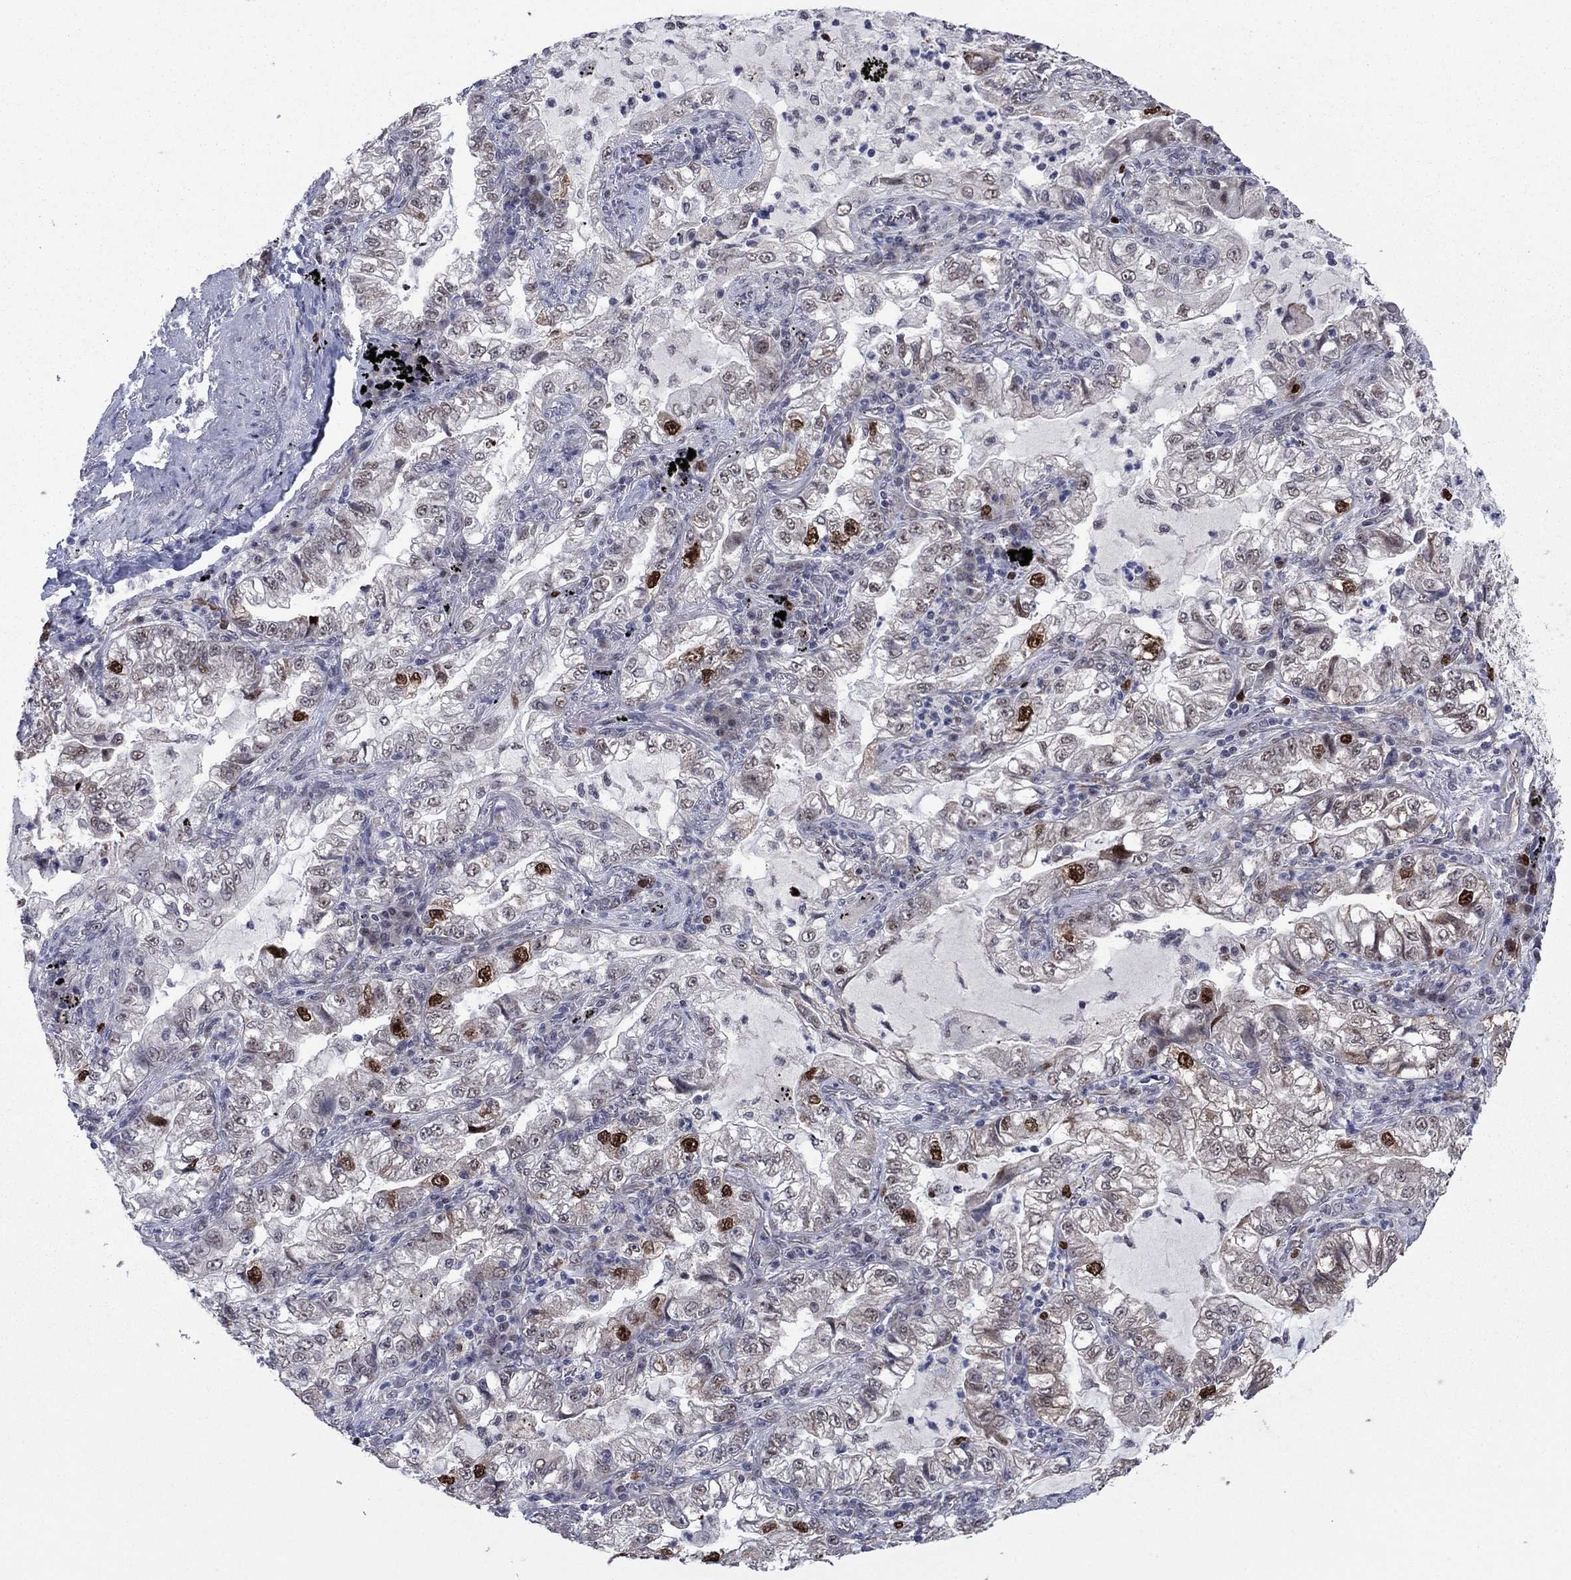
{"staining": {"intensity": "strong", "quantity": "<25%", "location": "nuclear"}, "tissue": "lung cancer", "cell_type": "Tumor cells", "image_type": "cancer", "snomed": [{"axis": "morphology", "description": "Adenocarcinoma, NOS"}, {"axis": "topography", "description": "Lung"}], "caption": "A medium amount of strong nuclear expression is appreciated in approximately <25% of tumor cells in lung adenocarcinoma tissue.", "gene": "CDCA5", "patient": {"sex": "female", "age": 73}}